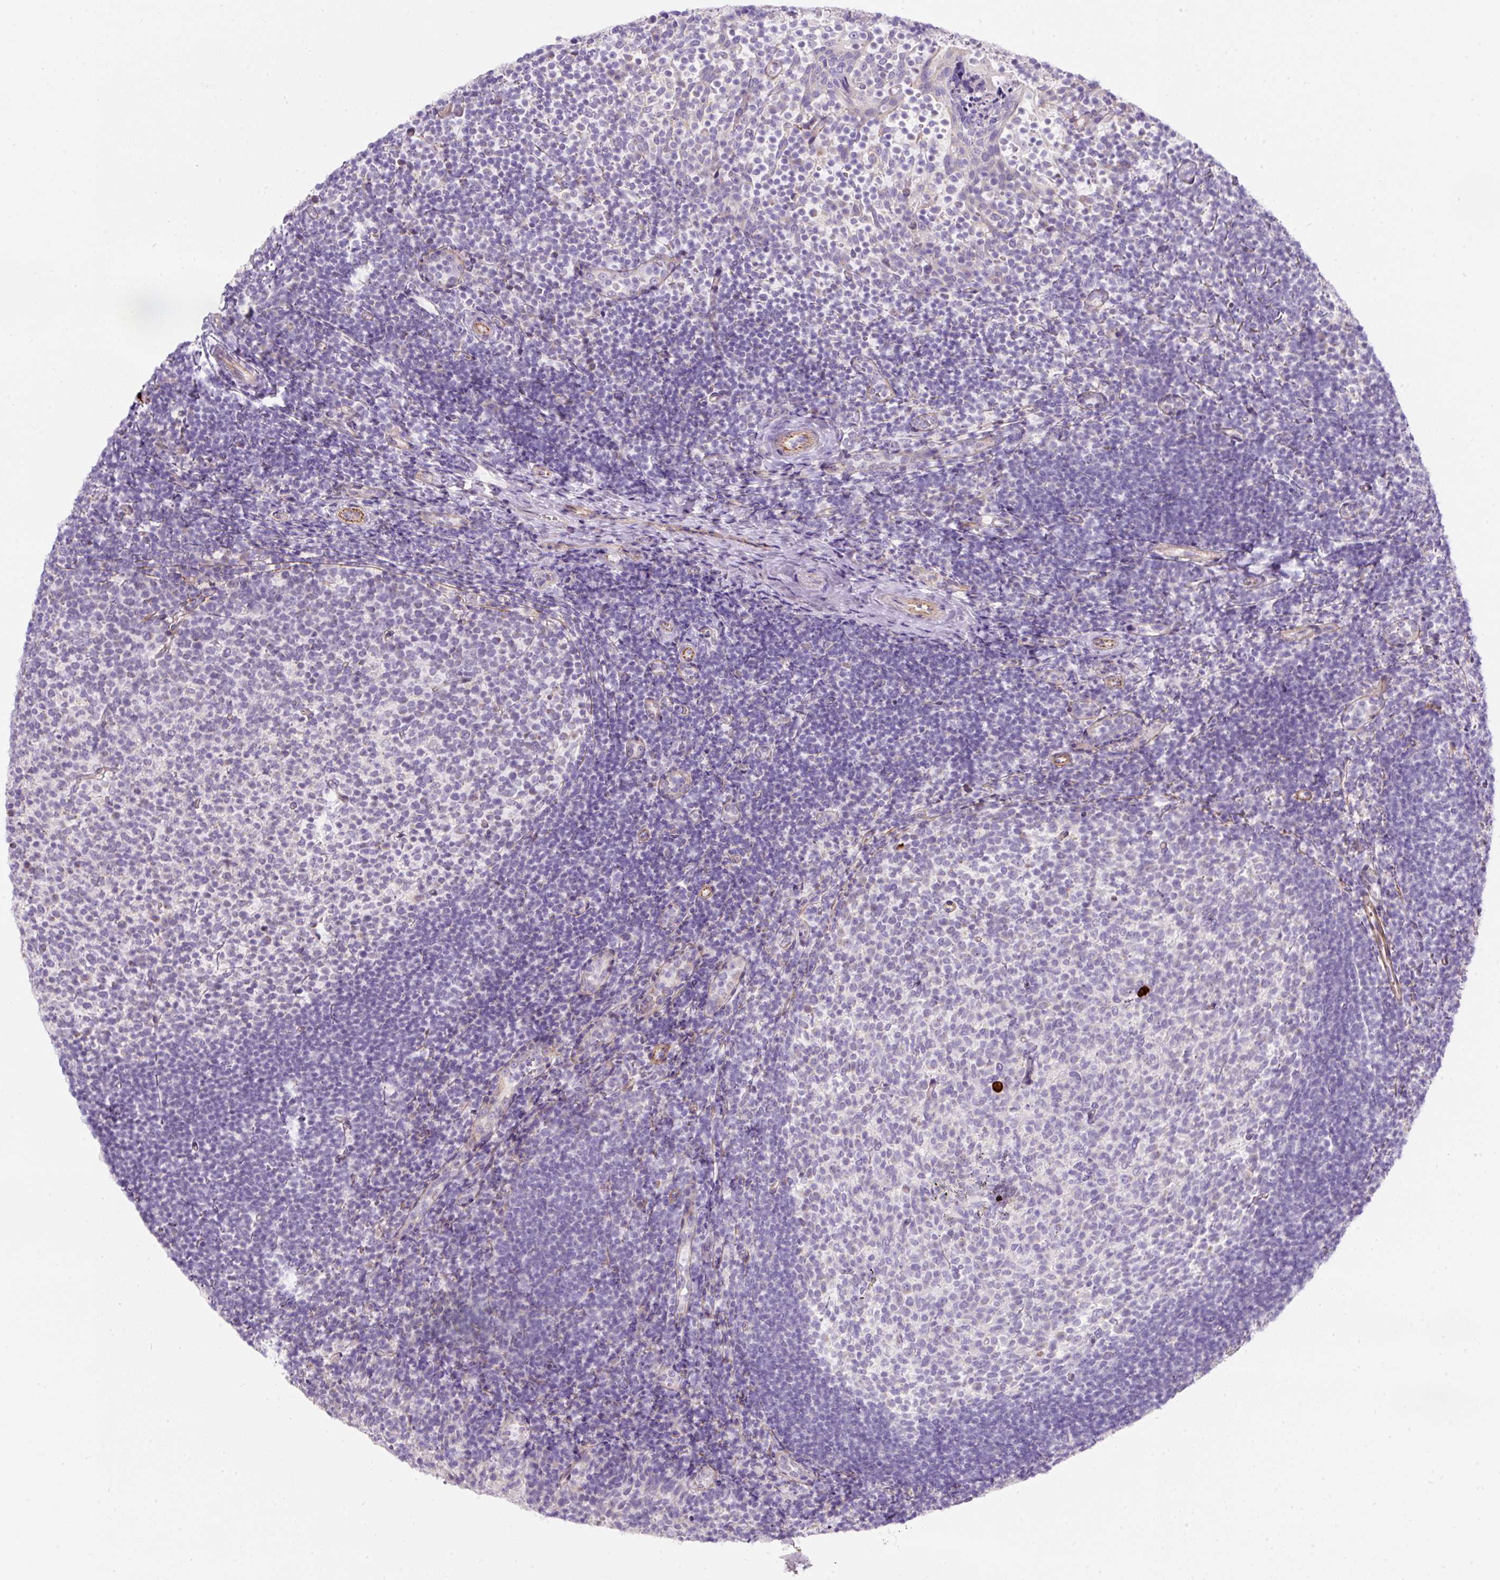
{"staining": {"intensity": "weak", "quantity": "<25%", "location": "cytoplasmic/membranous"}, "tissue": "tonsil", "cell_type": "Germinal center cells", "image_type": "normal", "snomed": [{"axis": "morphology", "description": "Normal tissue, NOS"}, {"axis": "topography", "description": "Tonsil"}], "caption": "This photomicrograph is of benign tonsil stained with IHC to label a protein in brown with the nuclei are counter-stained blue. There is no expression in germinal center cells.", "gene": "ERAP2", "patient": {"sex": "female", "age": 10}}